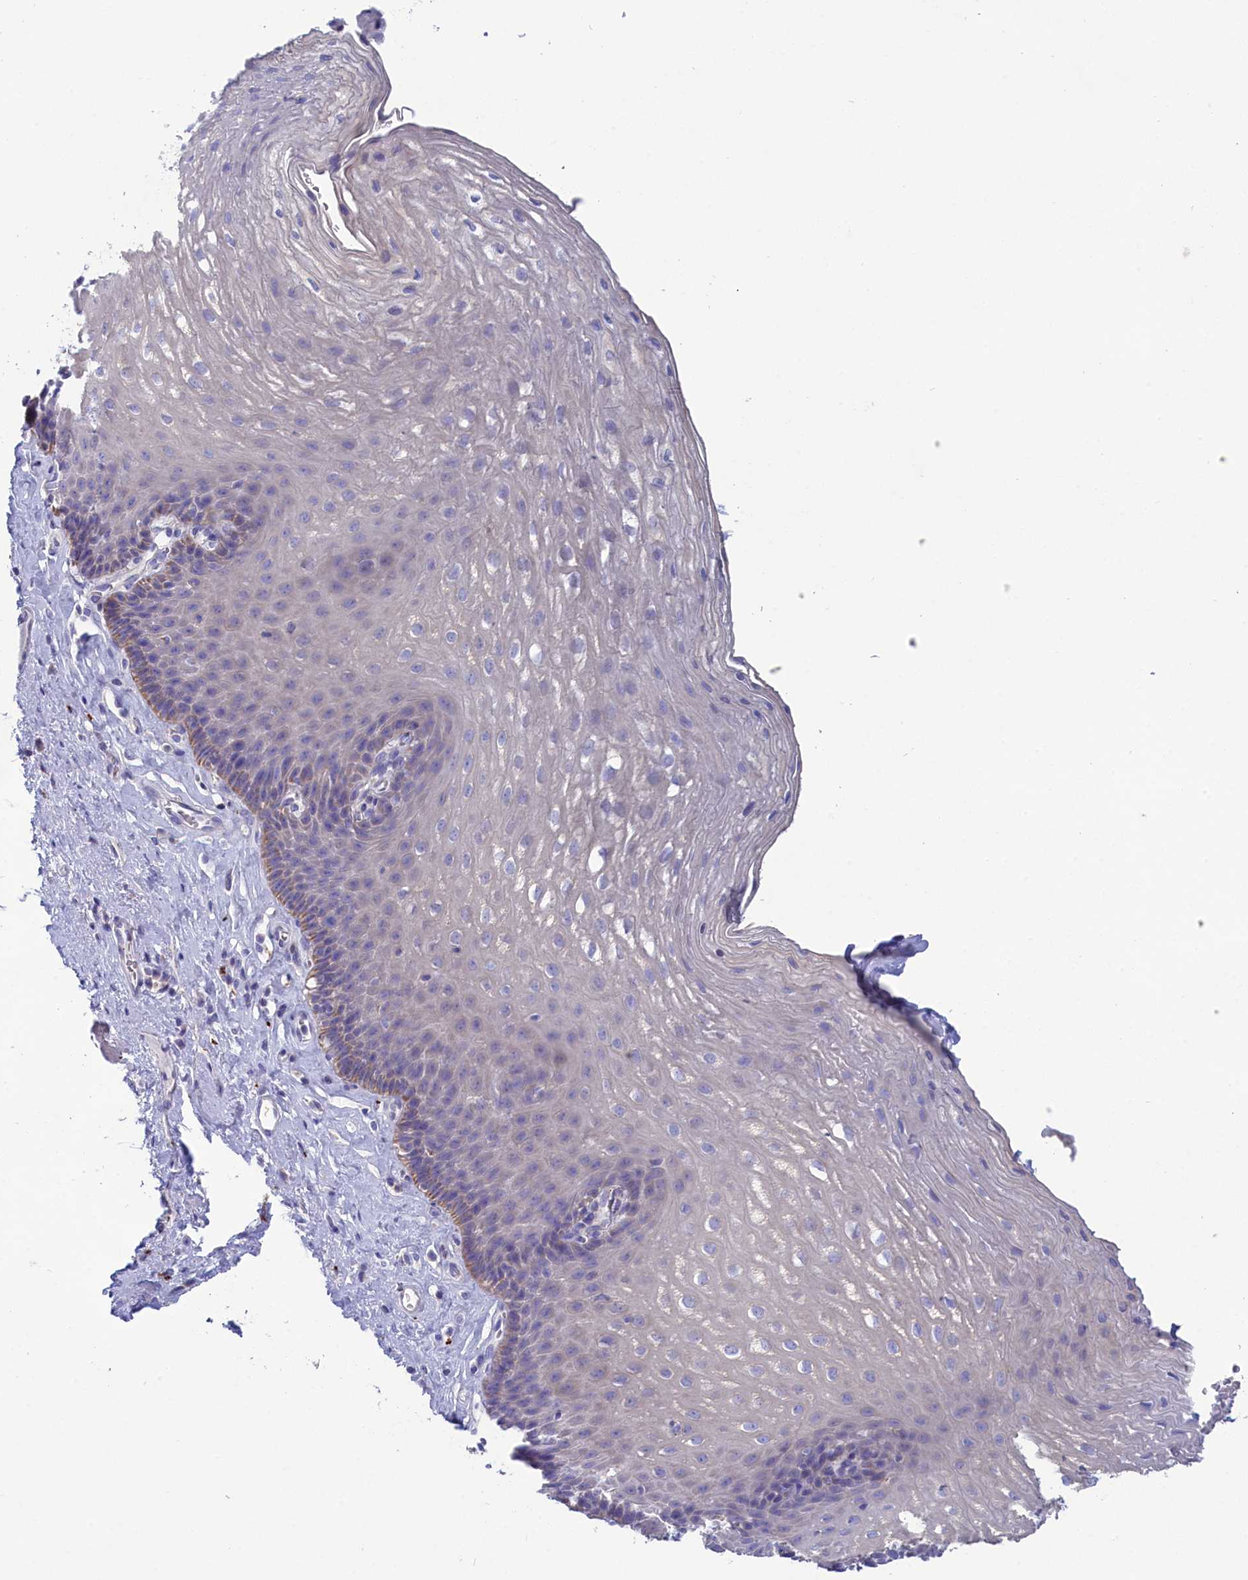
{"staining": {"intensity": "weak", "quantity": "<25%", "location": "cytoplasmic/membranous"}, "tissue": "esophagus", "cell_type": "Squamous epithelial cells", "image_type": "normal", "snomed": [{"axis": "morphology", "description": "Normal tissue, NOS"}, {"axis": "topography", "description": "Esophagus"}], "caption": "Immunohistochemistry image of unremarkable human esophagus stained for a protein (brown), which shows no expression in squamous epithelial cells.", "gene": "WDR6", "patient": {"sex": "female", "age": 66}}